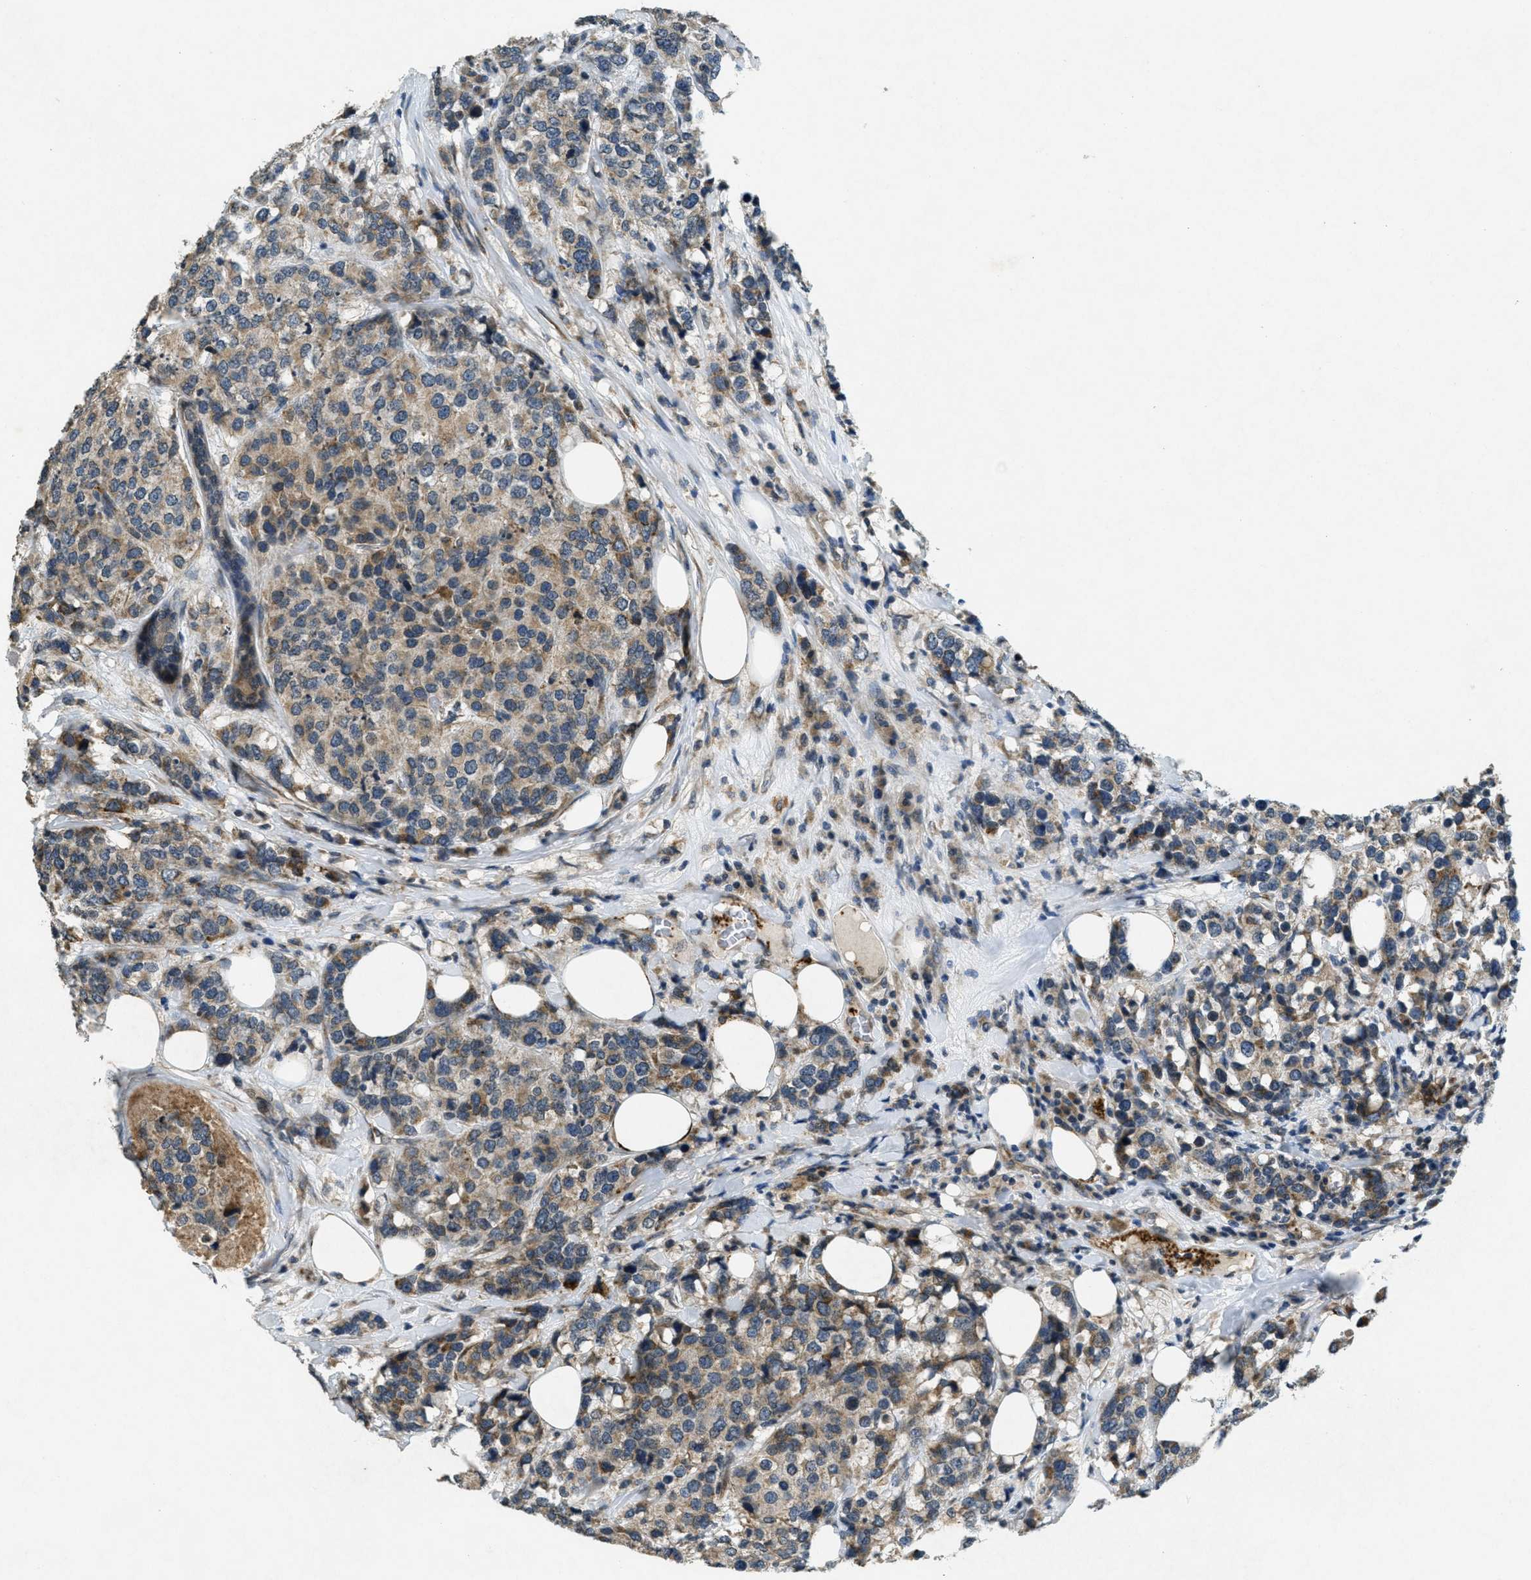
{"staining": {"intensity": "weak", "quantity": ">75%", "location": "cytoplasmic/membranous"}, "tissue": "breast cancer", "cell_type": "Tumor cells", "image_type": "cancer", "snomed": [{"axis": "morphology", "description": "Lobular carcinoma"}, {"axis": "topography", "description": "Breast"}], "caption": "An immunohistochemistry (IHC) image of neoplastic tissue is shown. Protein staining in brown highlights weak cytoplasmic/membranous positivity in breast cancer (lobular carcinoma) within tumor cells.", "gene": "RAB3D", "patient": {"sex": "female", "age": 59}}